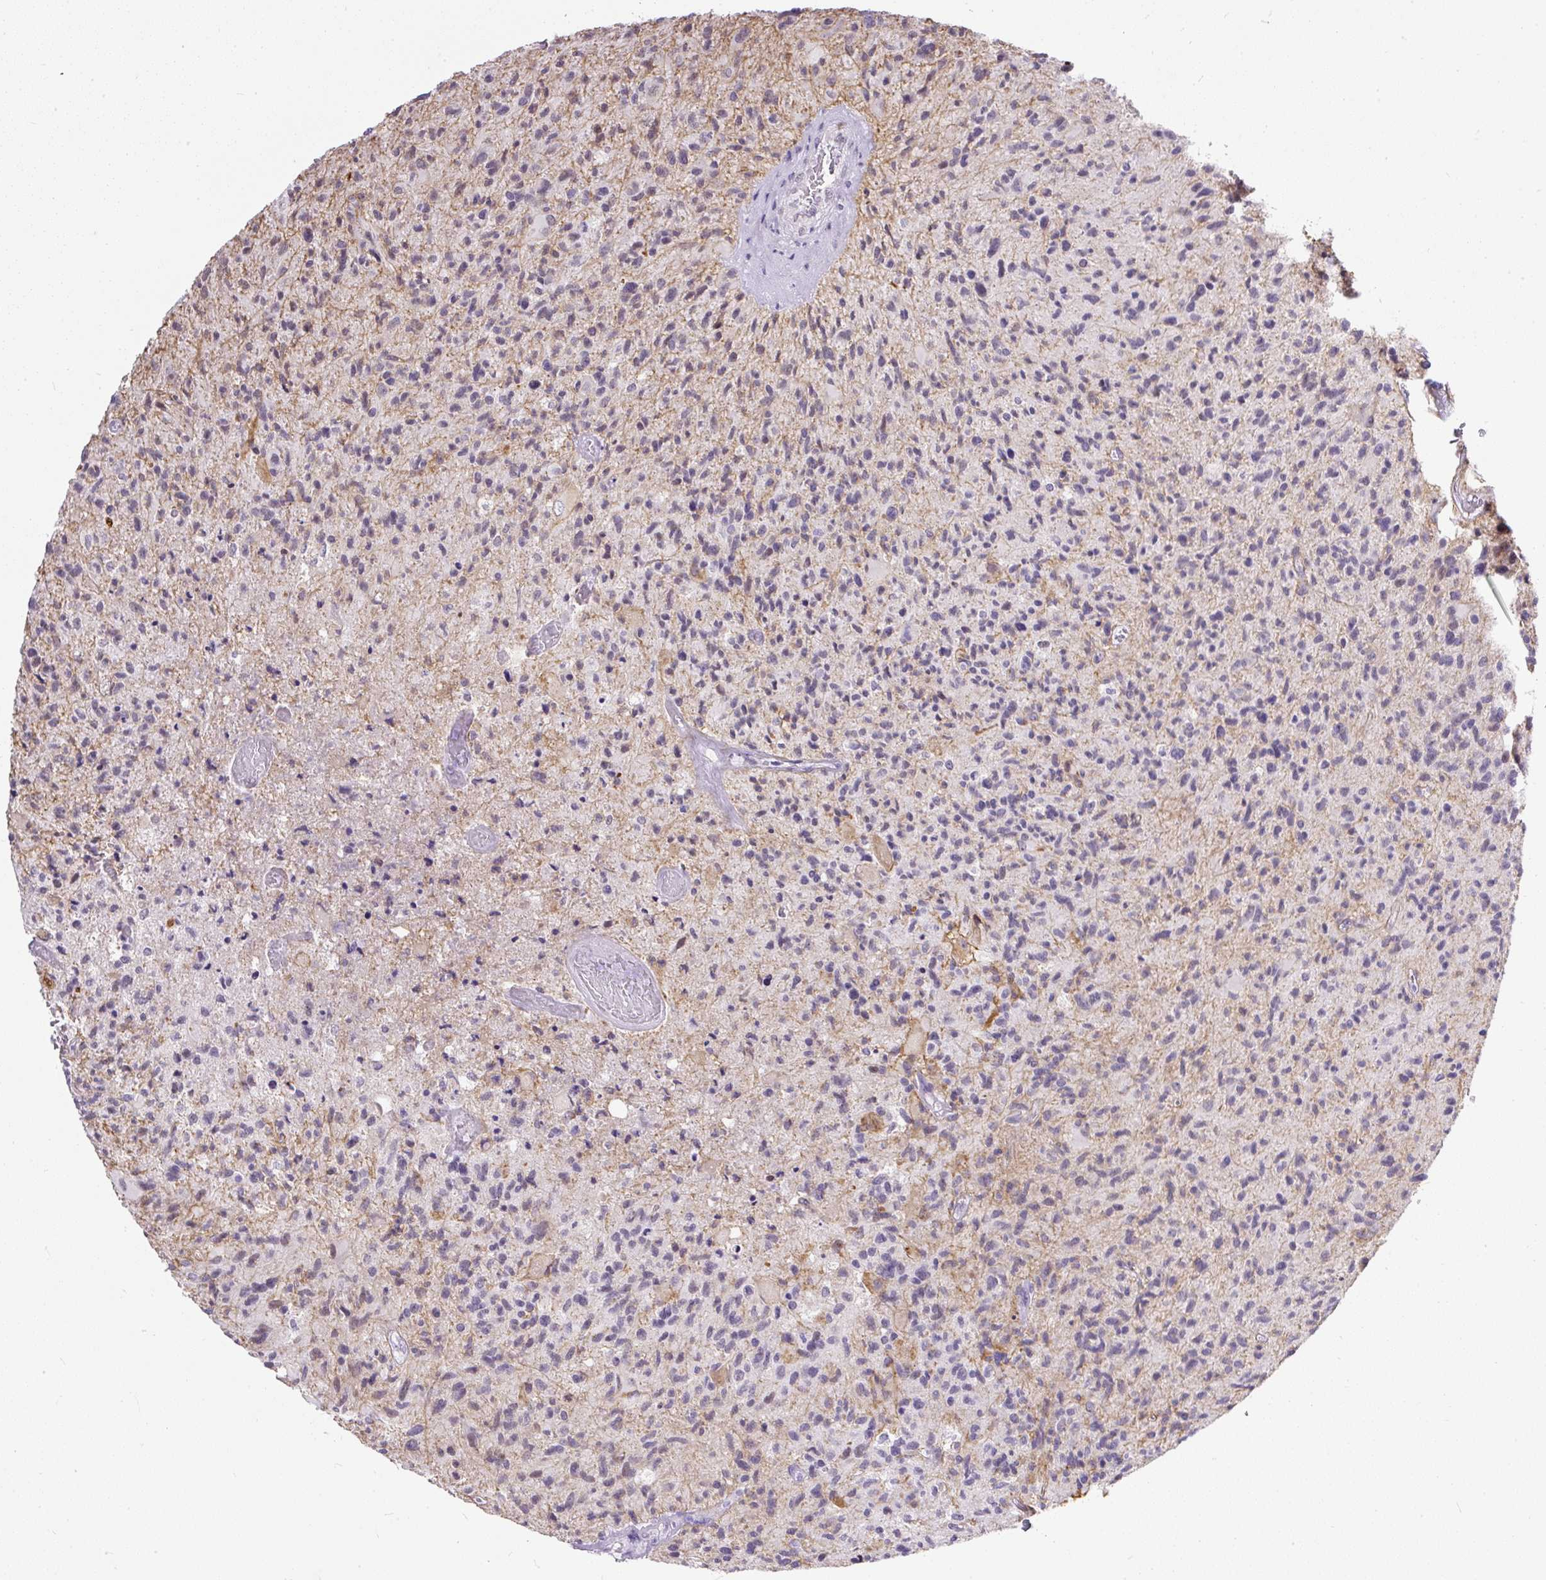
{"staining": {"intensity": "negative", "quantity": "none", "location": "none"}, "tissue": "glioma", "cell_type": "Tumor cells", "image_type": "cancer", "snomed": [{"axis": "morphology", "description": "Glioma, malignant, High grade"}, {"axis": "topography", "description": "Brain"}], "caption": "Immunohistochemical staining of glioma reveals no significant positivity in tumor cells.", "gene": "WNT10B", "patient": {"sex": "female", "age": 70}}